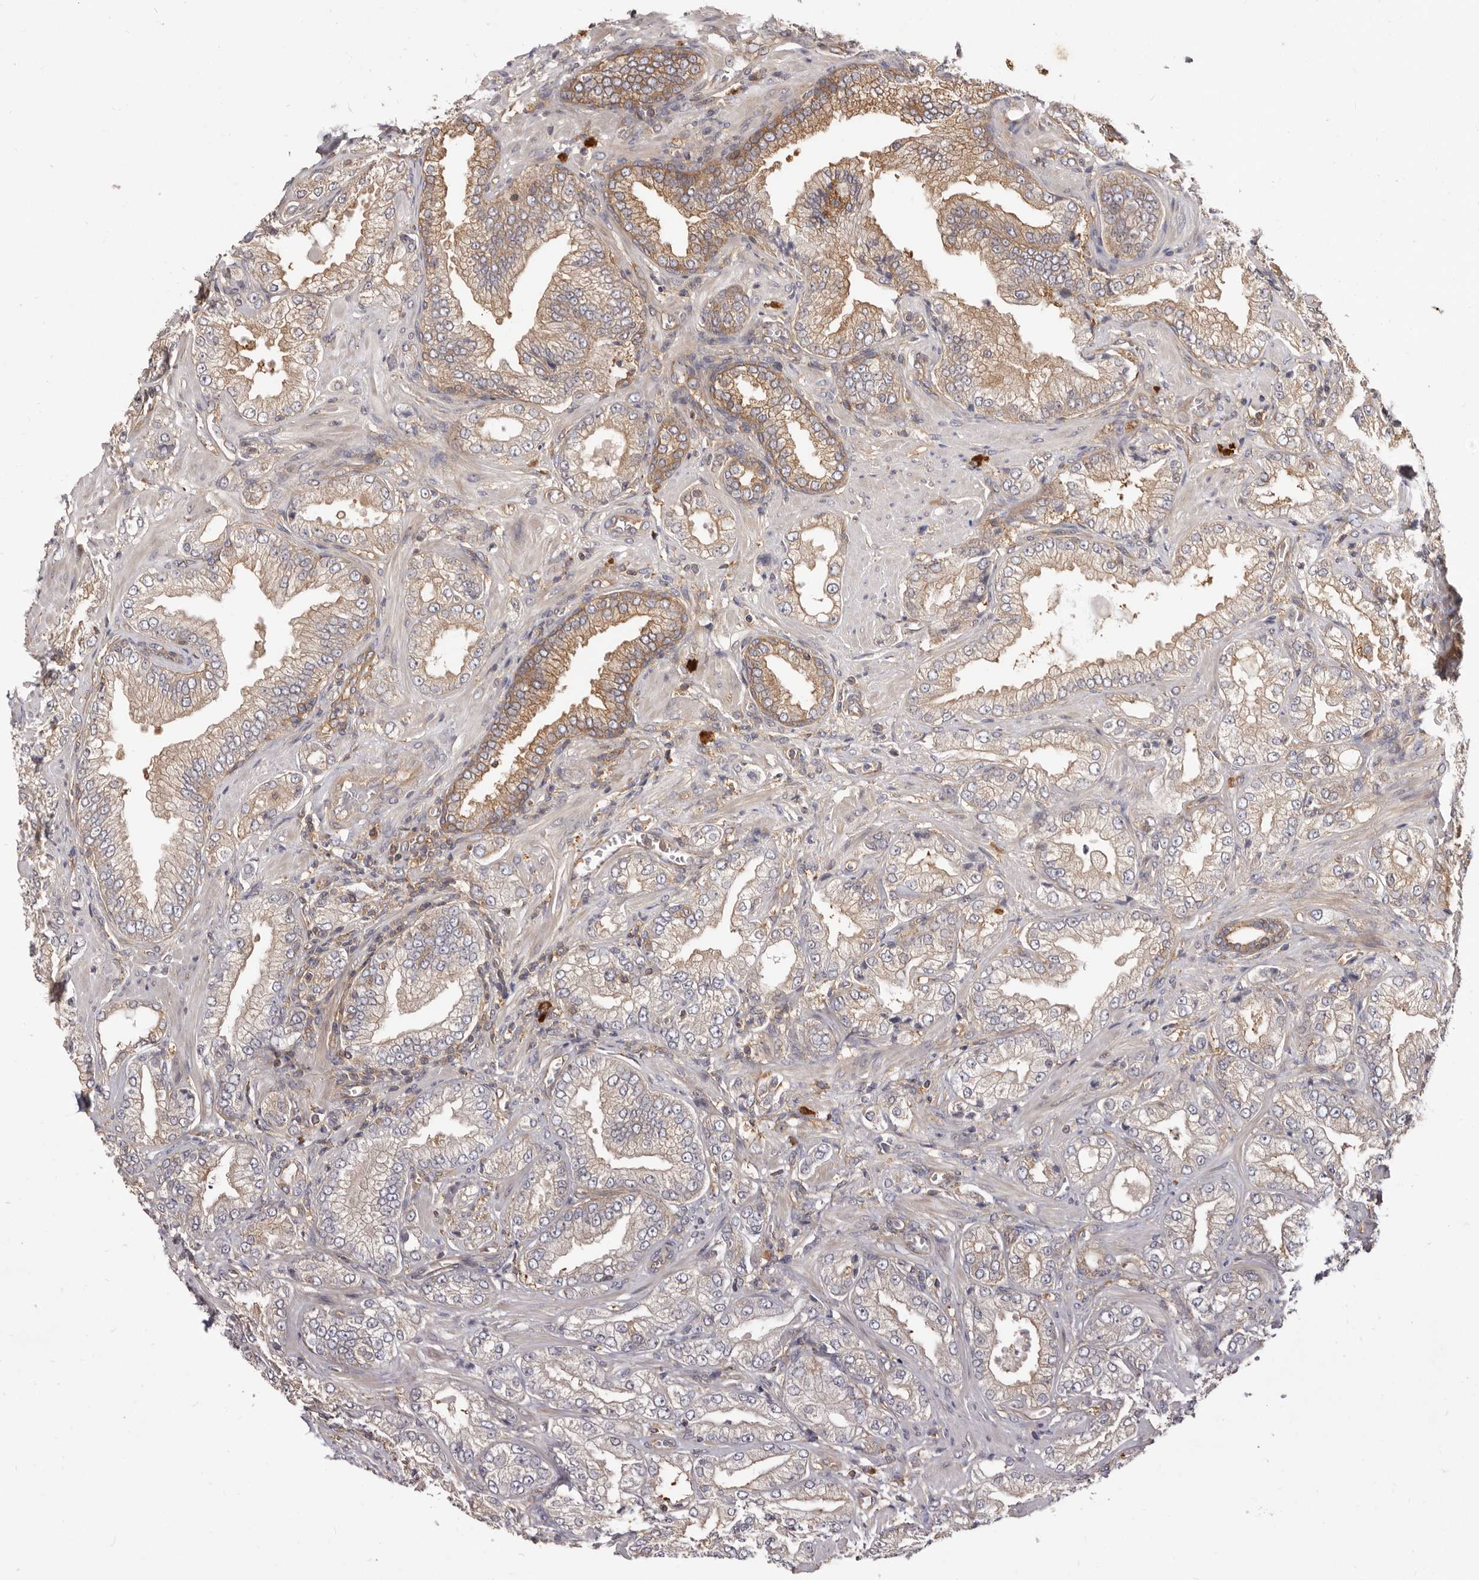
{"staining": {"intensity": "weak", "quantity": "25%-75%", "location": "cytoplasmic/membranous"}, "tissue": "prostate cancer", "cell_type": "Tumor cells", "image_type": "cancer", "snomed": [{"axis": "morphology", "description": "Adenocarcinoma, Low grade"}, {"axis": "topography", "description": "Prostate"}], "caption": "A photomicrograph showing weak cytoplasmic/membranous staining in about 25%-75% of tumor cells in prostate cancer (low-grade adenocarcinoma), as visualized by brown immunohistochemical staining.", "gene": "ADAMTS20", "patient": {"sex": "male", "age": 62}}